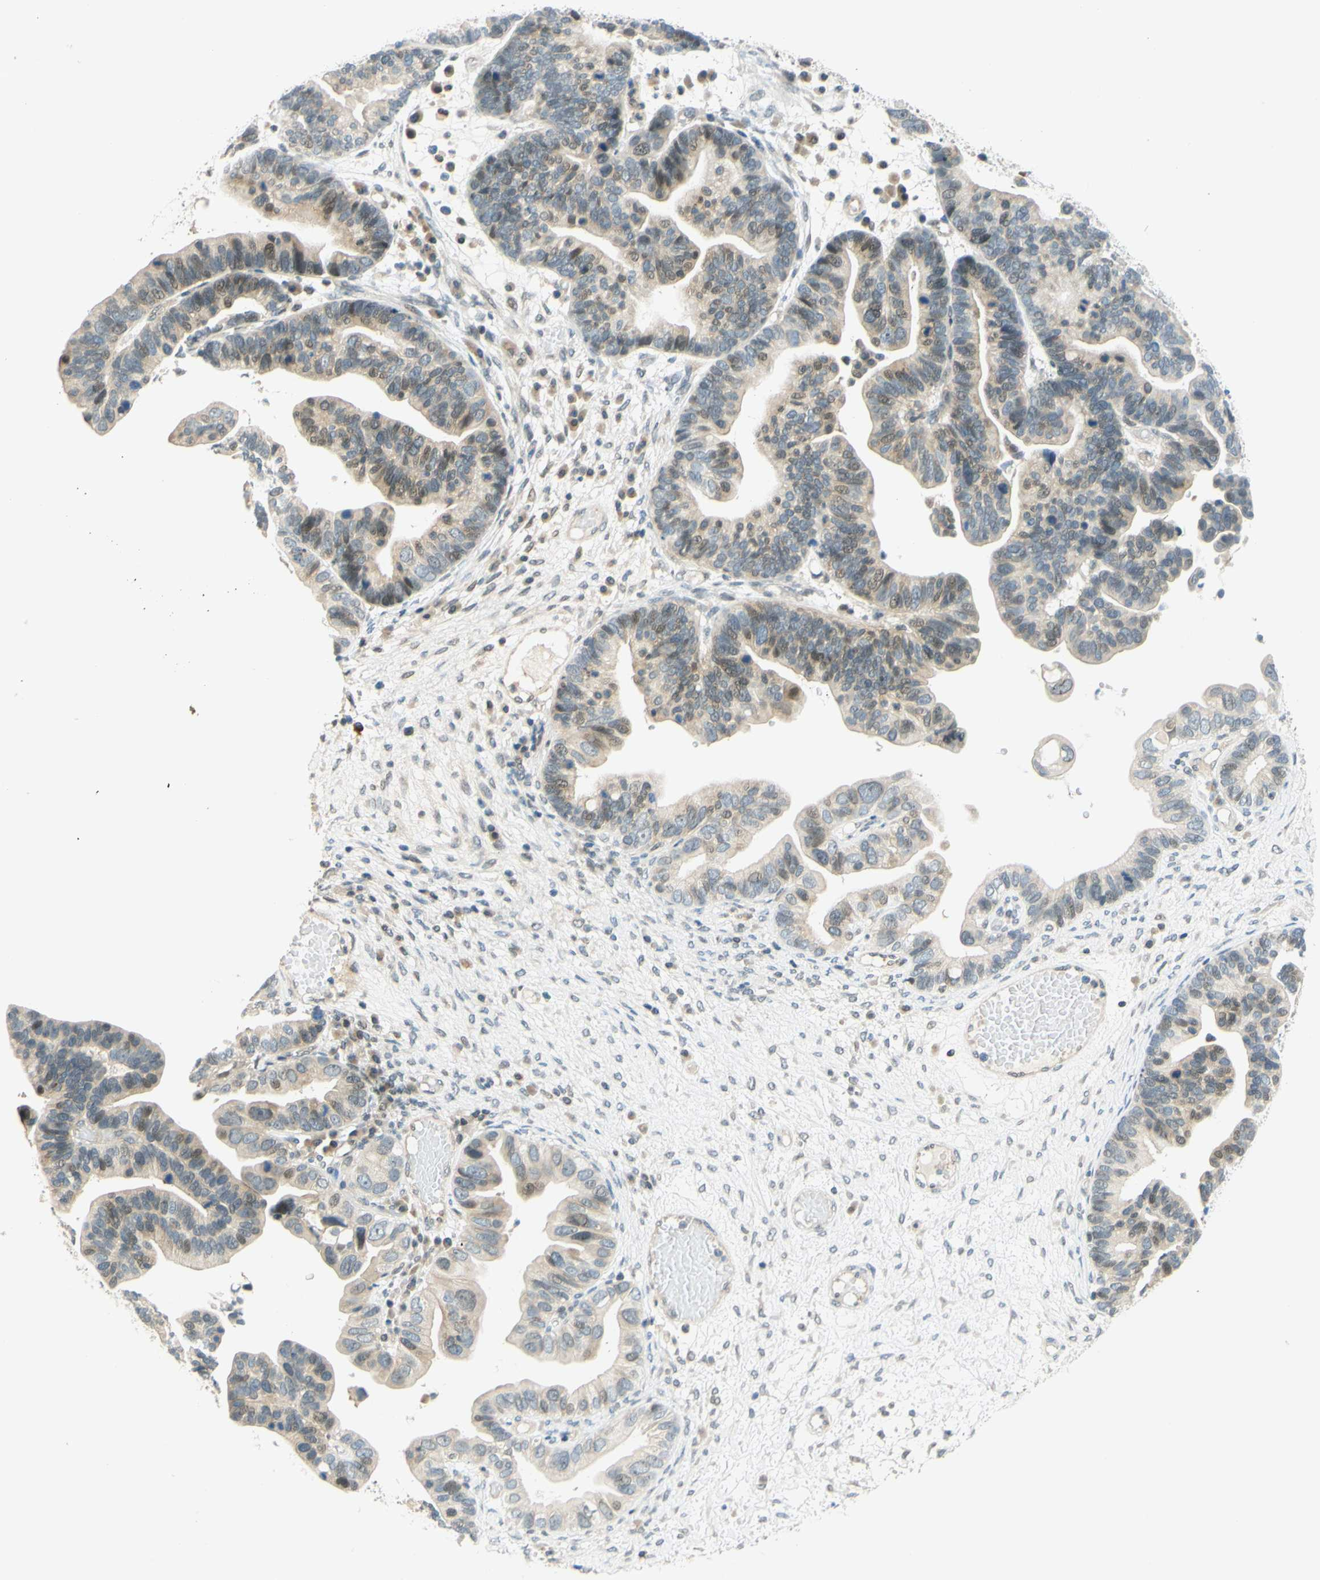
{"staining": {"intensity": "weak", "quantity": "25%-75%", "location": "nuclear"}, "tissue": "ovarian cancer", "cell_type": "Tumor cells", "image_type": "cancer", "snomed": [{"axis": "morphology", "description": "Cystadenocarcinoma, serous, NOS"}, {"axis": "topography", "description": "Ovary"}], "caption": "Approximately 25%-75% of tumor cells in ovarian serous cystadenocarcinoma display weak nuclear protein staining as visualized by brown immunohistochemical staining.", "gene": "C2CD2L", "patient": {"sex": "female", "age": 56}}